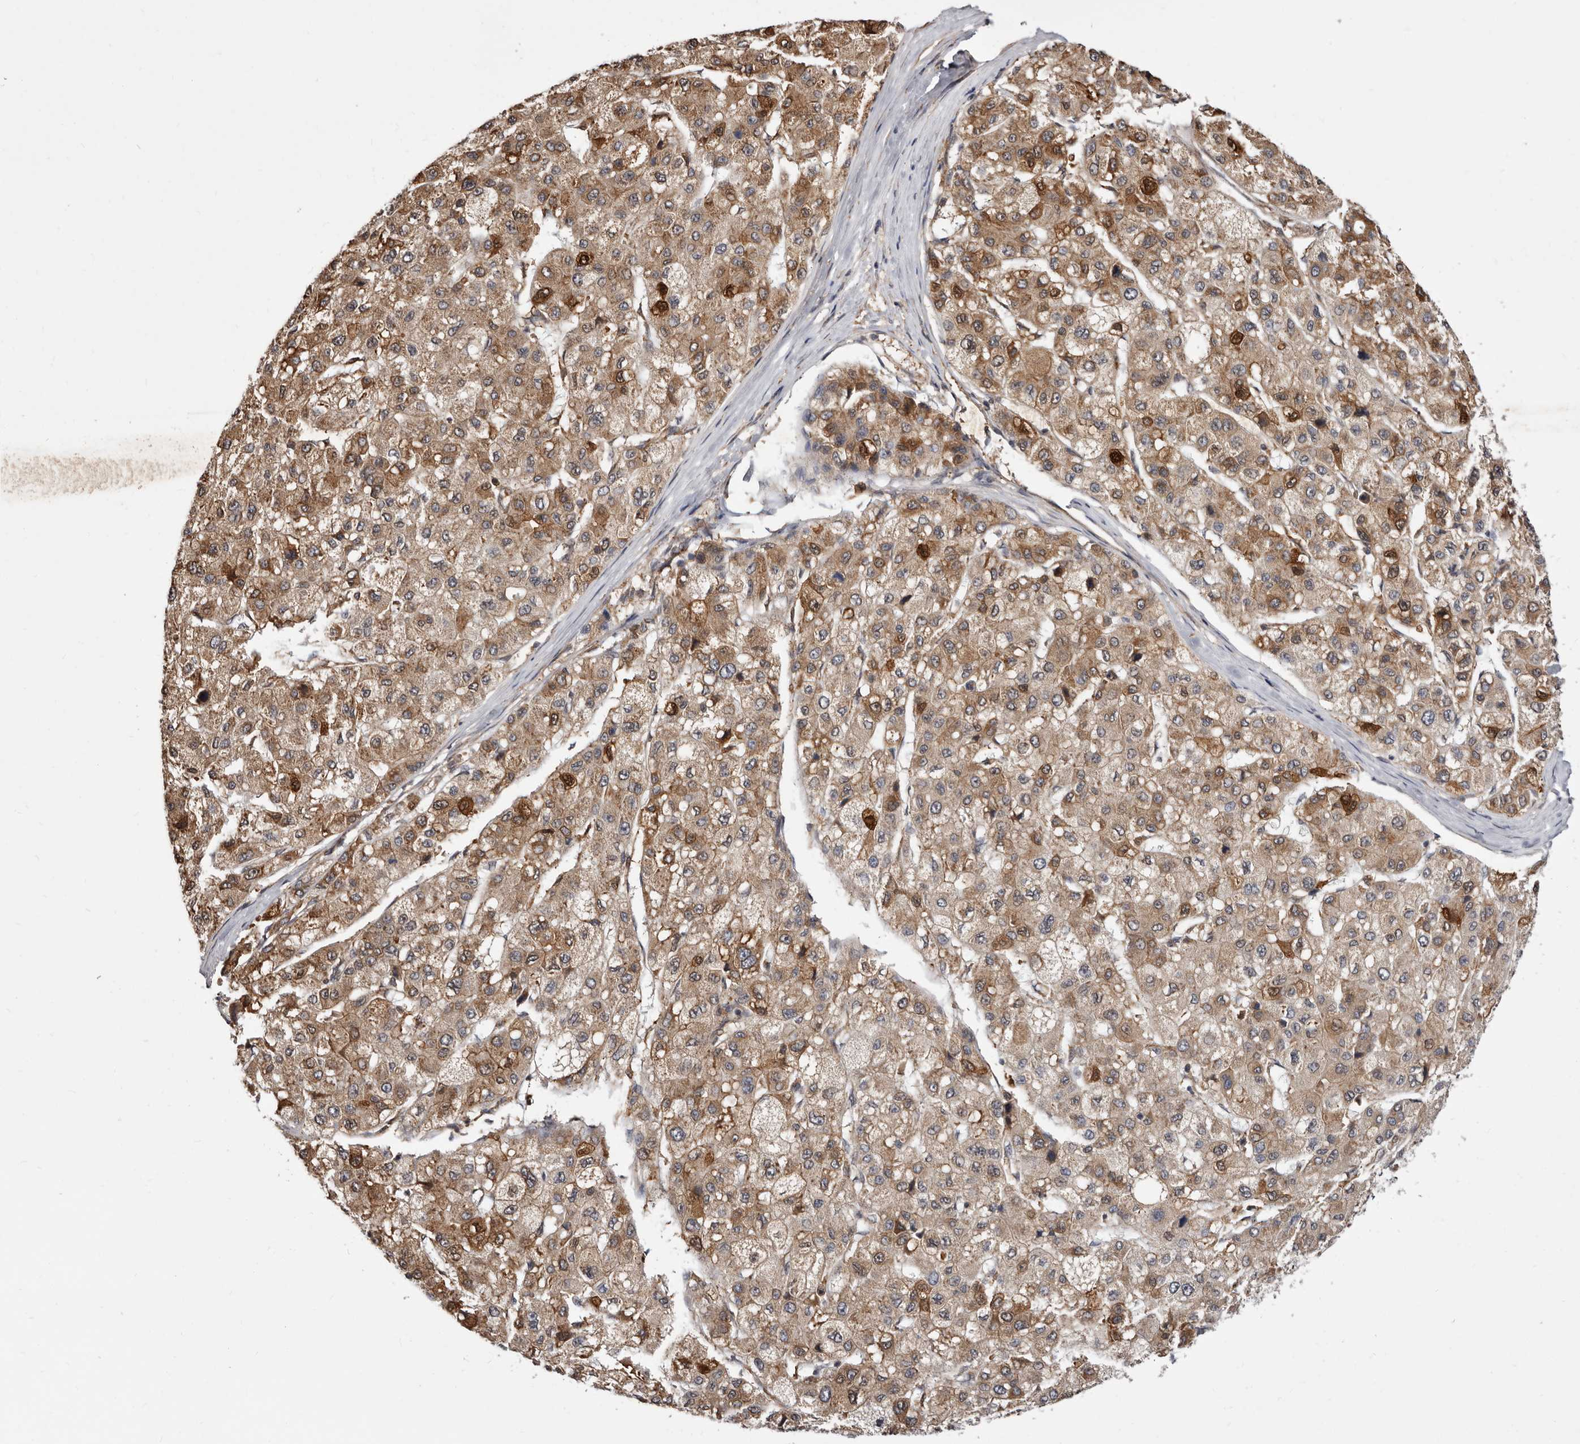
{"staining": {"intensity": "moderate", "quantity": ">75%", "location": "cytoplasmic/membranous,nuclear"}, "tissue": "liver cancer", "cell_type": "Tumor cells", "image_type": "cancer", "snomed": [{"axis": "morphology", "description": "Carcinoma, Hepatocellular, NOS"}, {"axis": "topography", "description": "Liver"}], "caption": "Immunohistochemistry of human liver cancer (hepatocellular carcinoma) exhibits medium levels of moderate cytoplasmic/membranous and nuclear positivity in about >75% of tumor cells.", "gene": "RRM2B", "patient": {"sex": "male", "age": 80}}